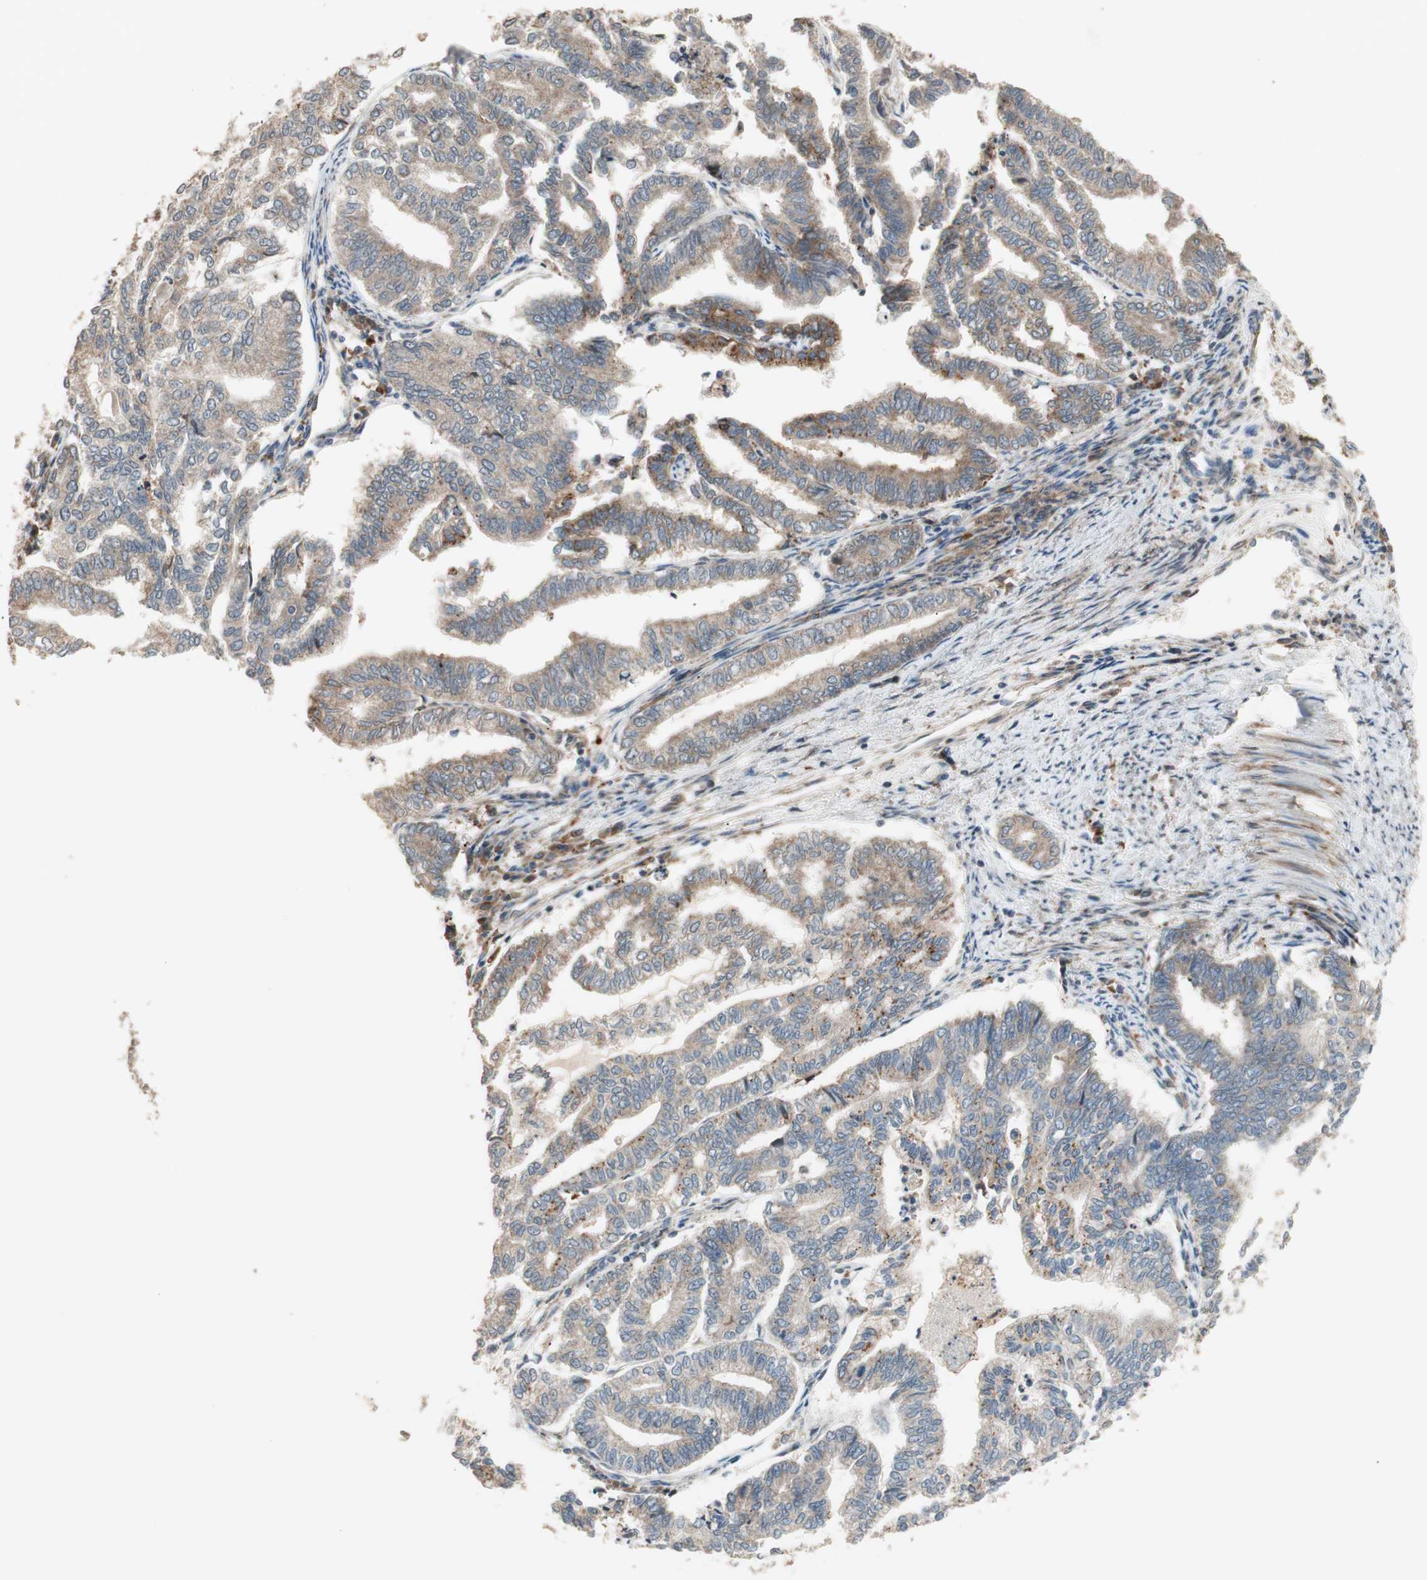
{"staining": {"intensity": "weak", "quantity": ">75%", "location": "cytoplasmic/membranous"}, "tissue": "endometrial cancer", "cell_type": "Tumor cells", "image_type": "cancer", "snomed": [{"axis": "morphology", "description": "Adenocarcinoma, NOS"}, {"axis": "topography", "description": "Endometrium"}], "caption": "A micrograph of endometrial cancer (adenocarcinoma) stained for a protein reveals weak cytoplasmic/membranous brown staining in tumor cells.", "gene": "SFRP1", "patient": {"sex": "female", "age": 79}}